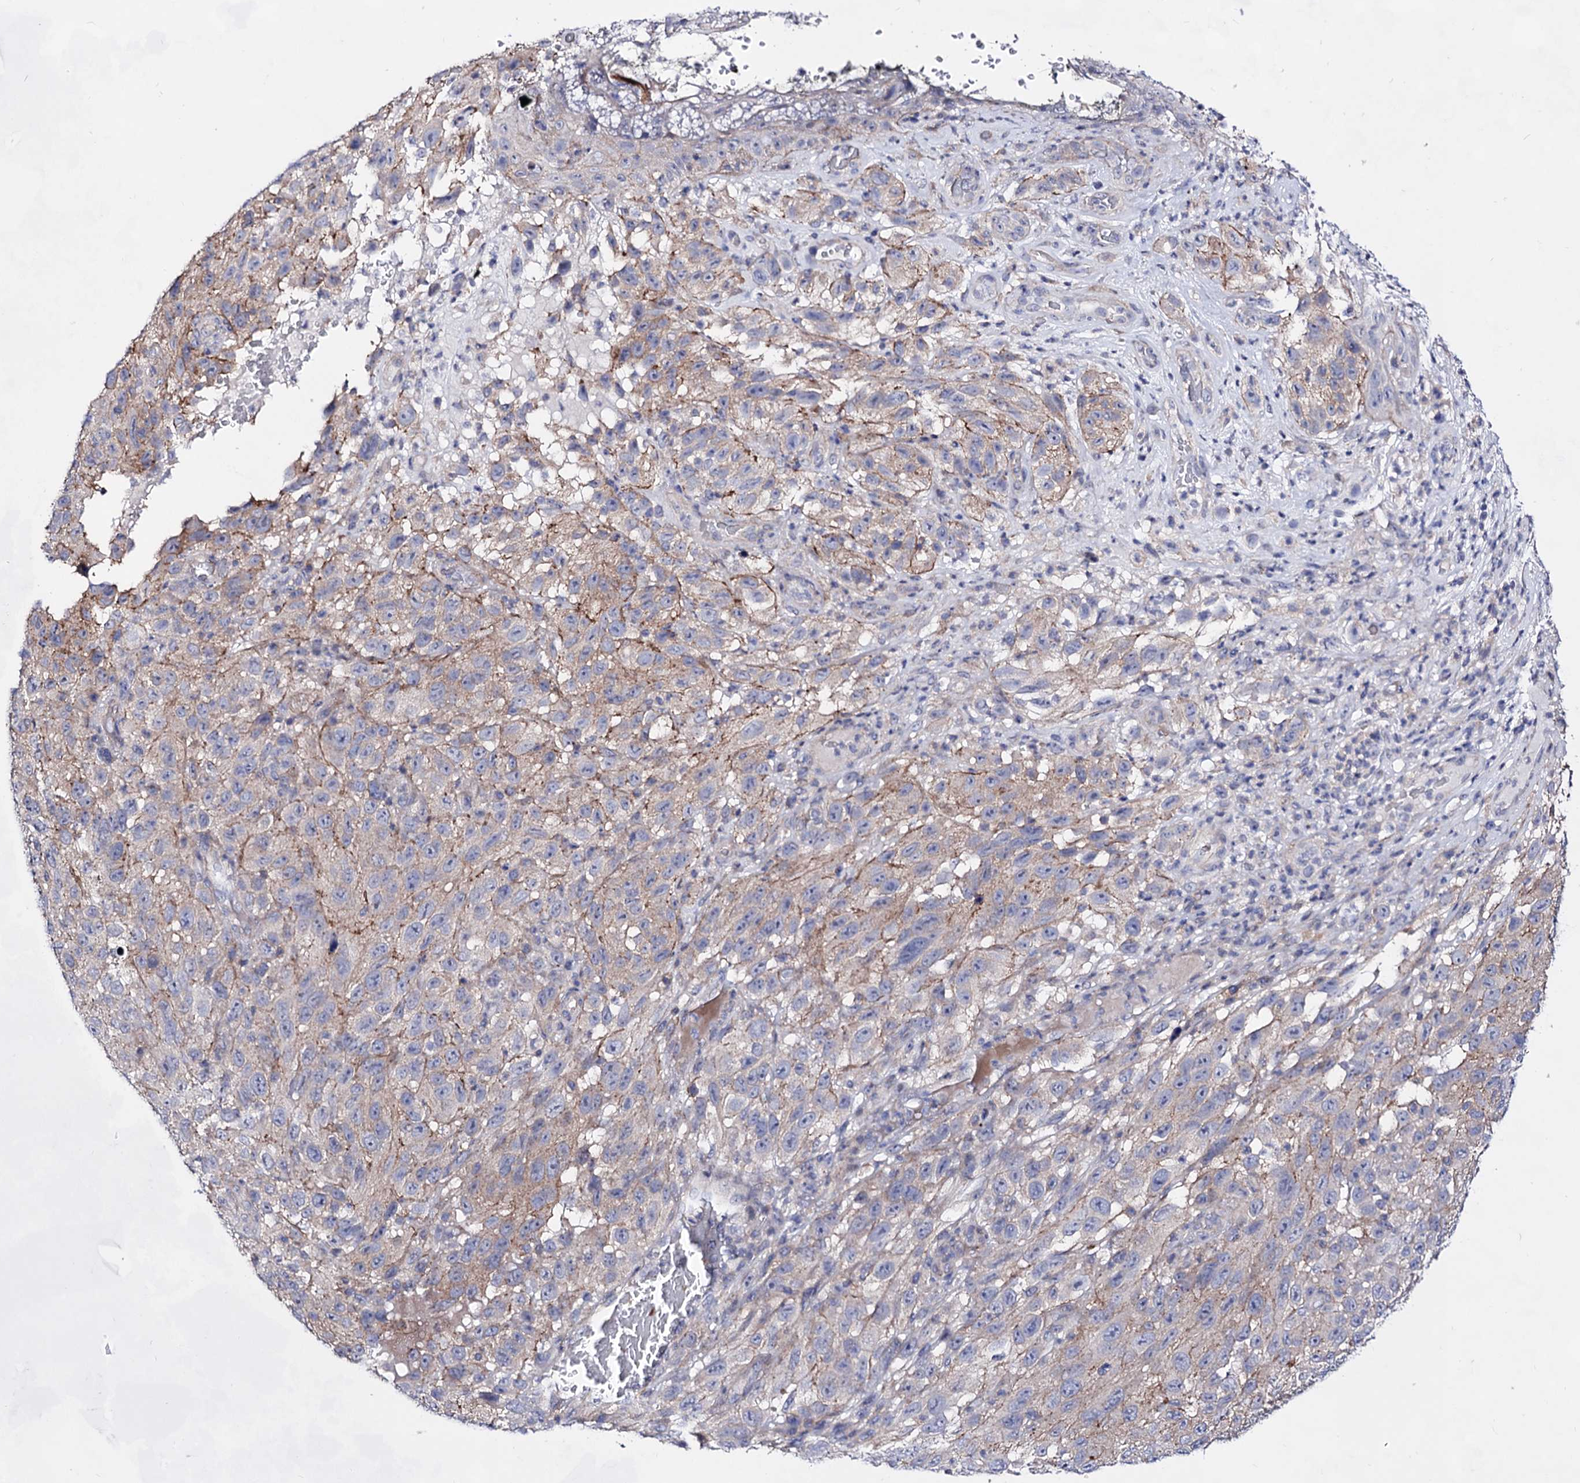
{"staining": {"intensity": "negative", "quantity": "none", "location": "none"}, "tissue": "melanoma", "cell_type": "Tumor cells", "image_type": "cancer", "snomed": [{"axis": "morphology", "description": "Malignant melanoma, NOS"}, {"axis": "topography", "description": "Skin"}], "caption": "High power microscopy micrograph of an immunohistochemistry image of malignant melanoma, revealing no significant staining in tumor cells.", "gene": "PLIN1", "patient": {"sex": "female", "age": 96}}